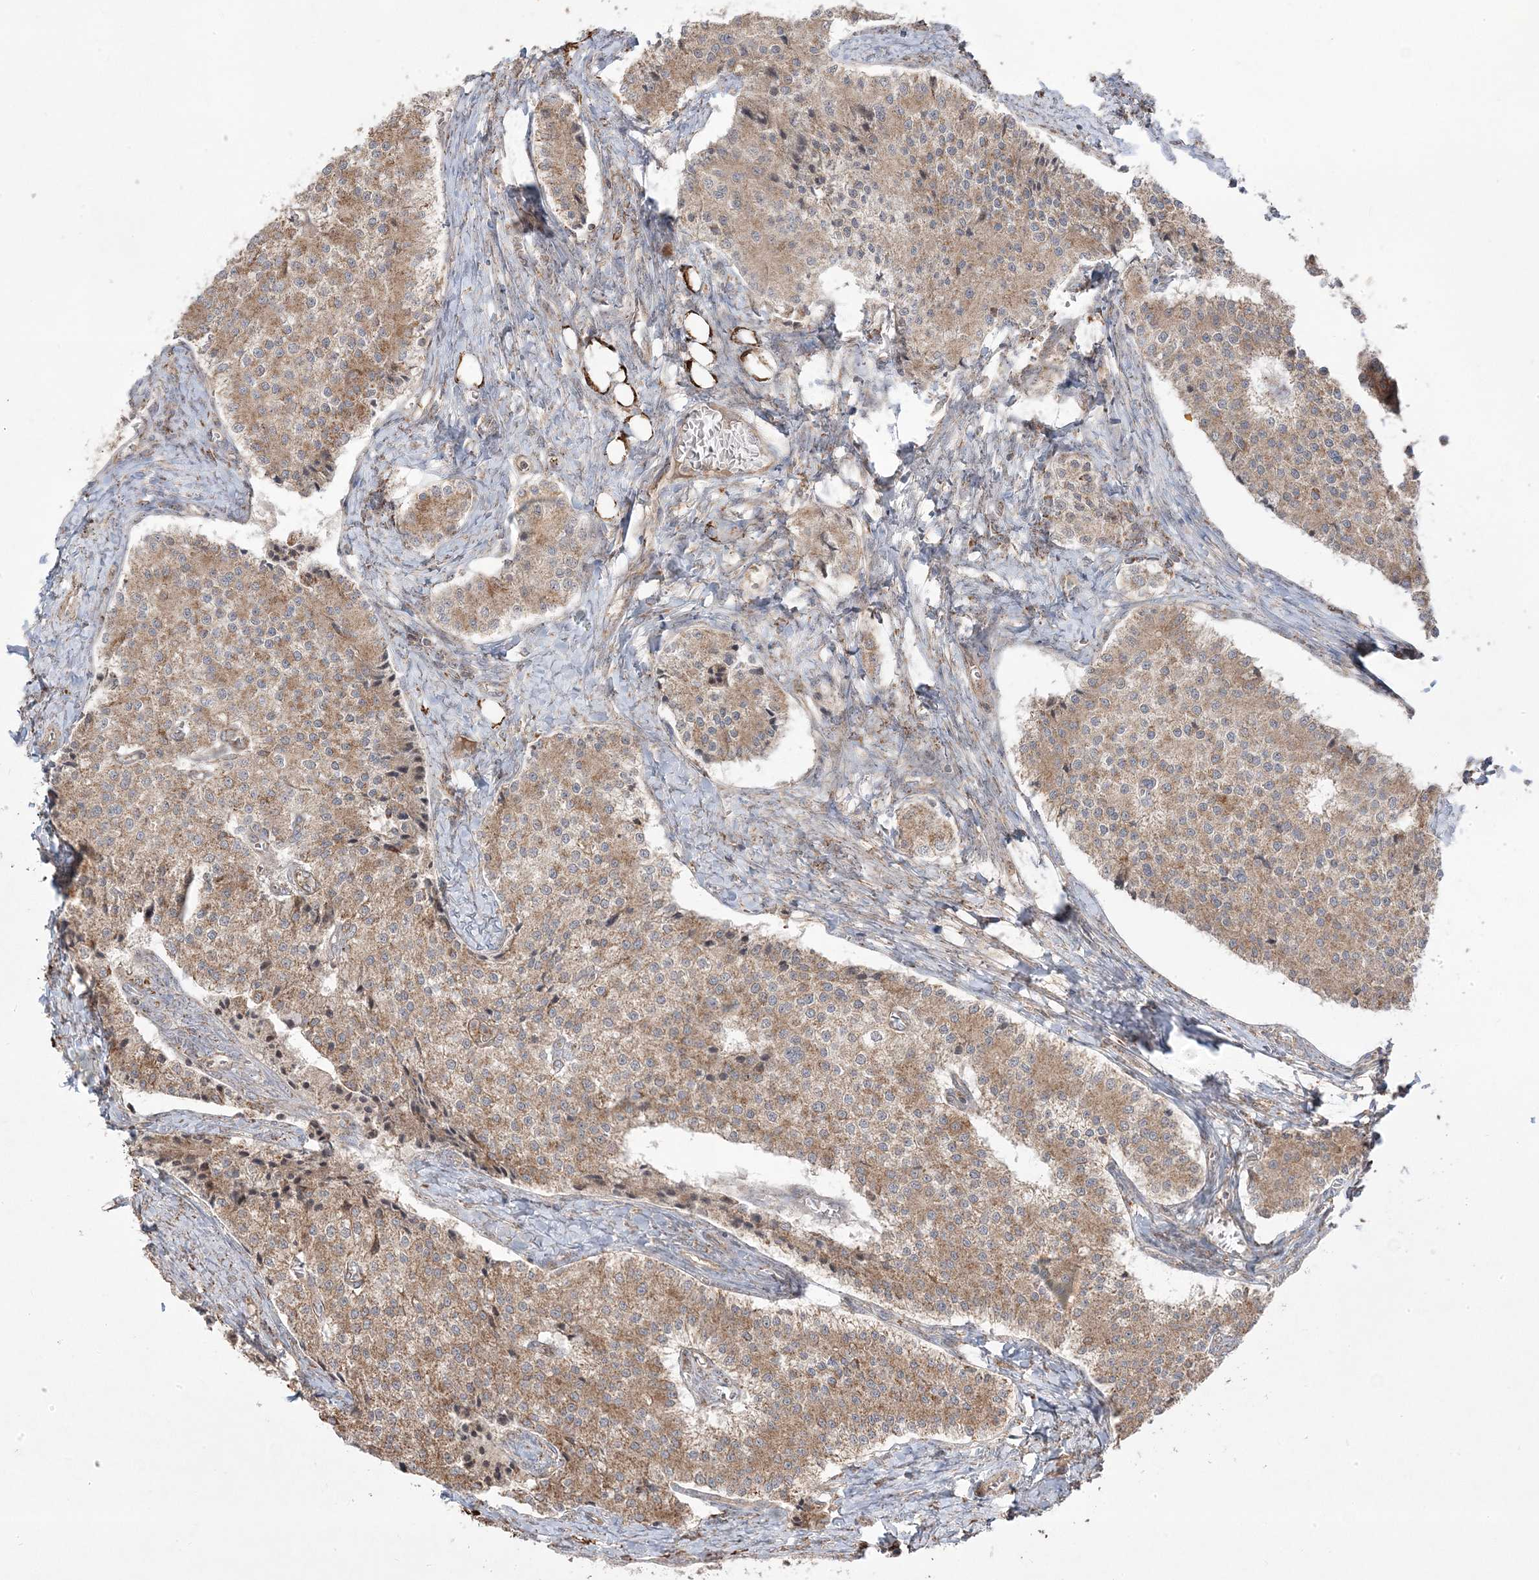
{"staining": {"intensity": "moderate", "quantity": ">75%", "location": "cytoplasmic/membranous"}, "tissue": "carcinoid", "cell_type": "Tumor cells", "image_type": "cancer", "snomed": [{"axis": "morphology", "description": "Carcinoid, malignant, NOS"}, {"axis": "topography", "description": "Colon"}], "caption": "Carcinoid stained with DAB (3,3'-diaminobenzidine) immunohistochemistry exhibits medium levels of moderate cytoplasmic/membranous staining in about >75% of tumor cells. The protein of interest is stained brown, and the nuclei are stained in blue (DAB IHC with brightfield microscopy, high magnification).", "gene": "CLUAP1", "patient": {"sex": "female", "age": 52}}